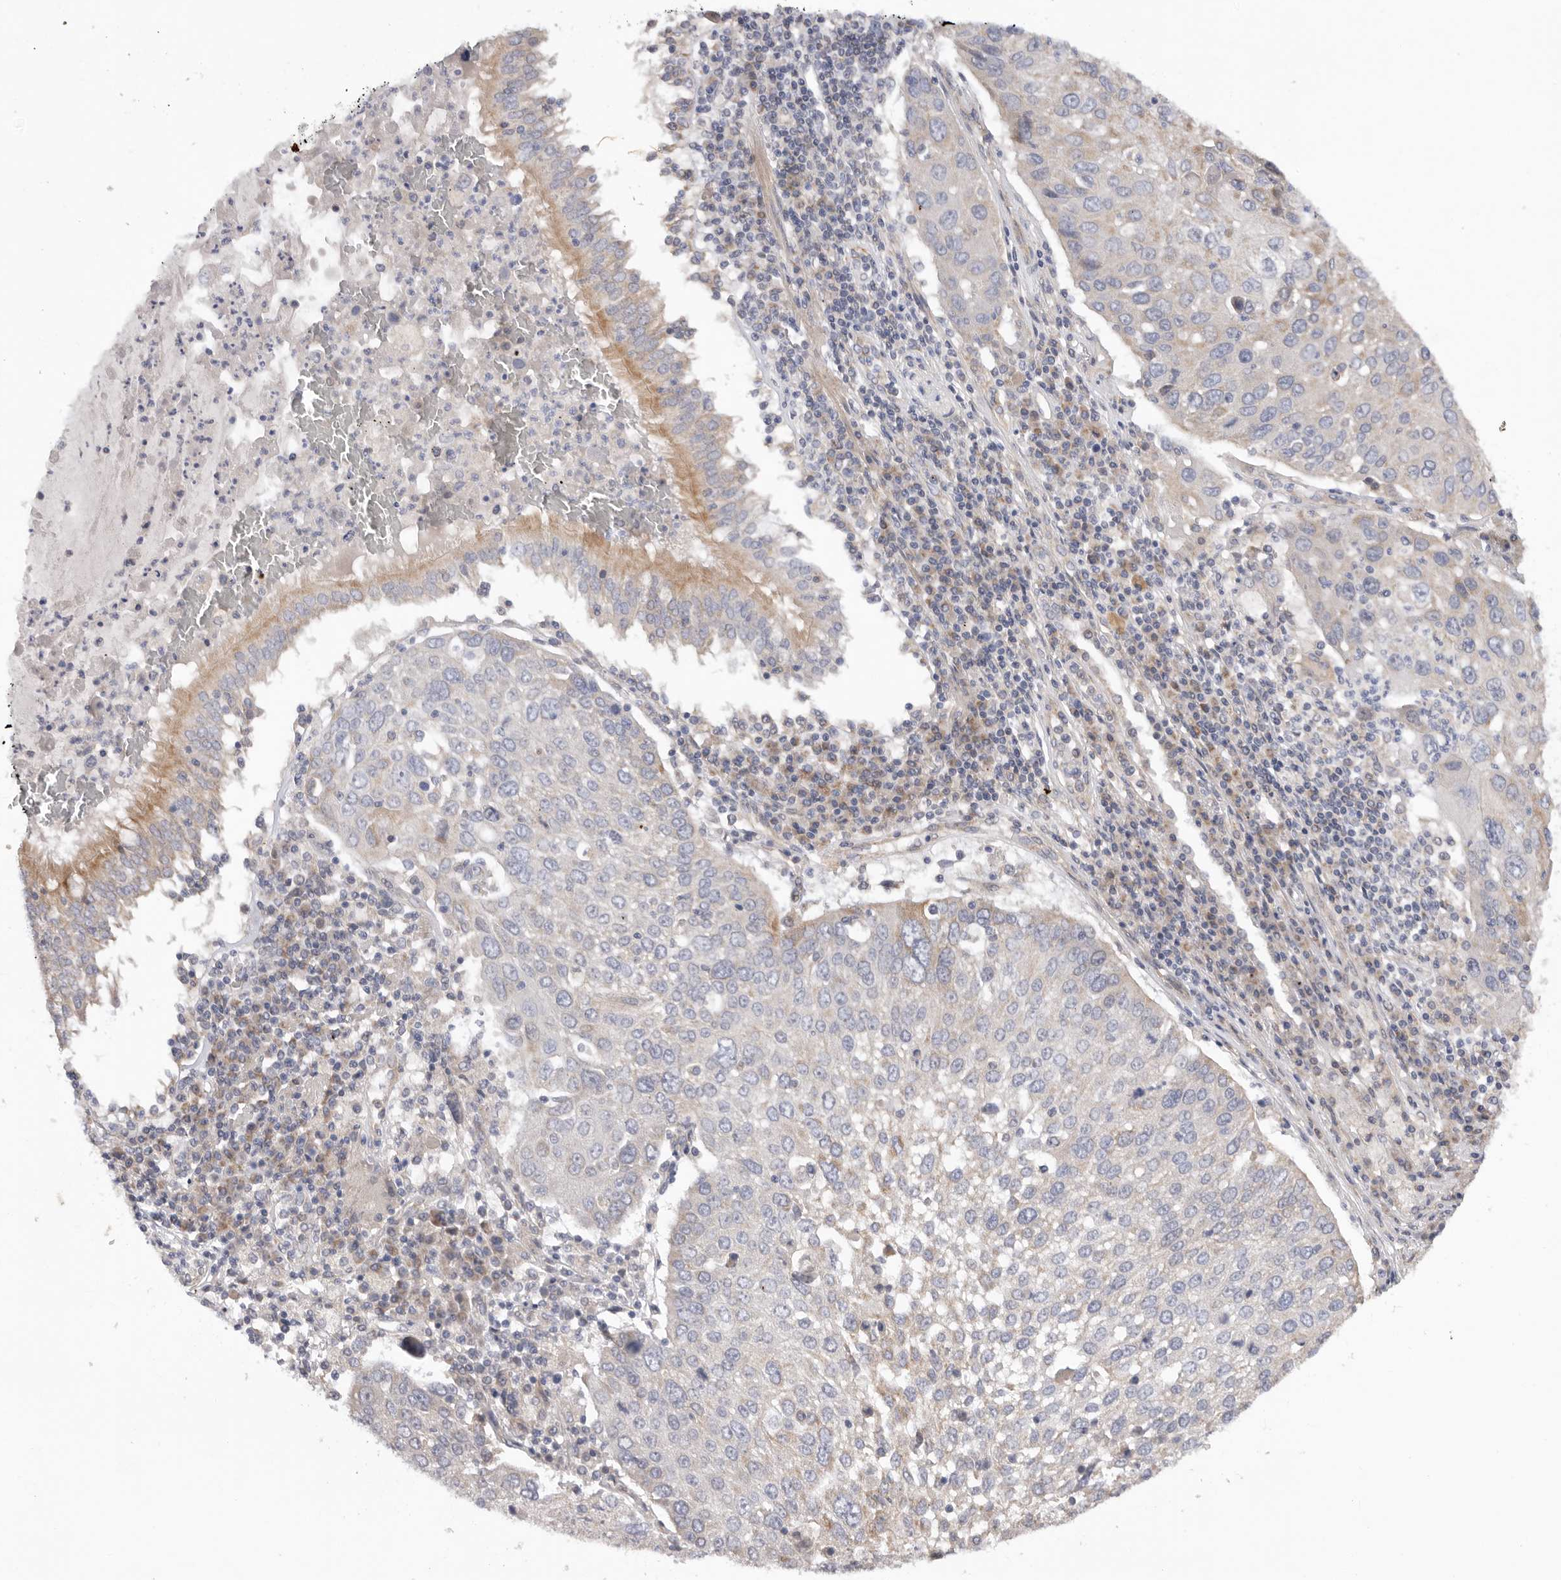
{"staining": {"intensity": "weak", "quantity": "<25%", "location": "cytoplasmic/membranous"}, "tissue": "lung cancer", "cell_type": "Tumor cells", "image_type": "cancer", "snomed": [{"axis": "morphology", "description": "Squamous cell carcinoma, NOS"}, {"axis": "topography", "description": "Lung"}], "caption": "A high-resolution micrograph shows IHC staining of squamous cell carcinoma (lung), which exhibits no significant staining in tumor cells.", "gene": "MTFR1L", "patient": {"sex": "male", "age": 65}}